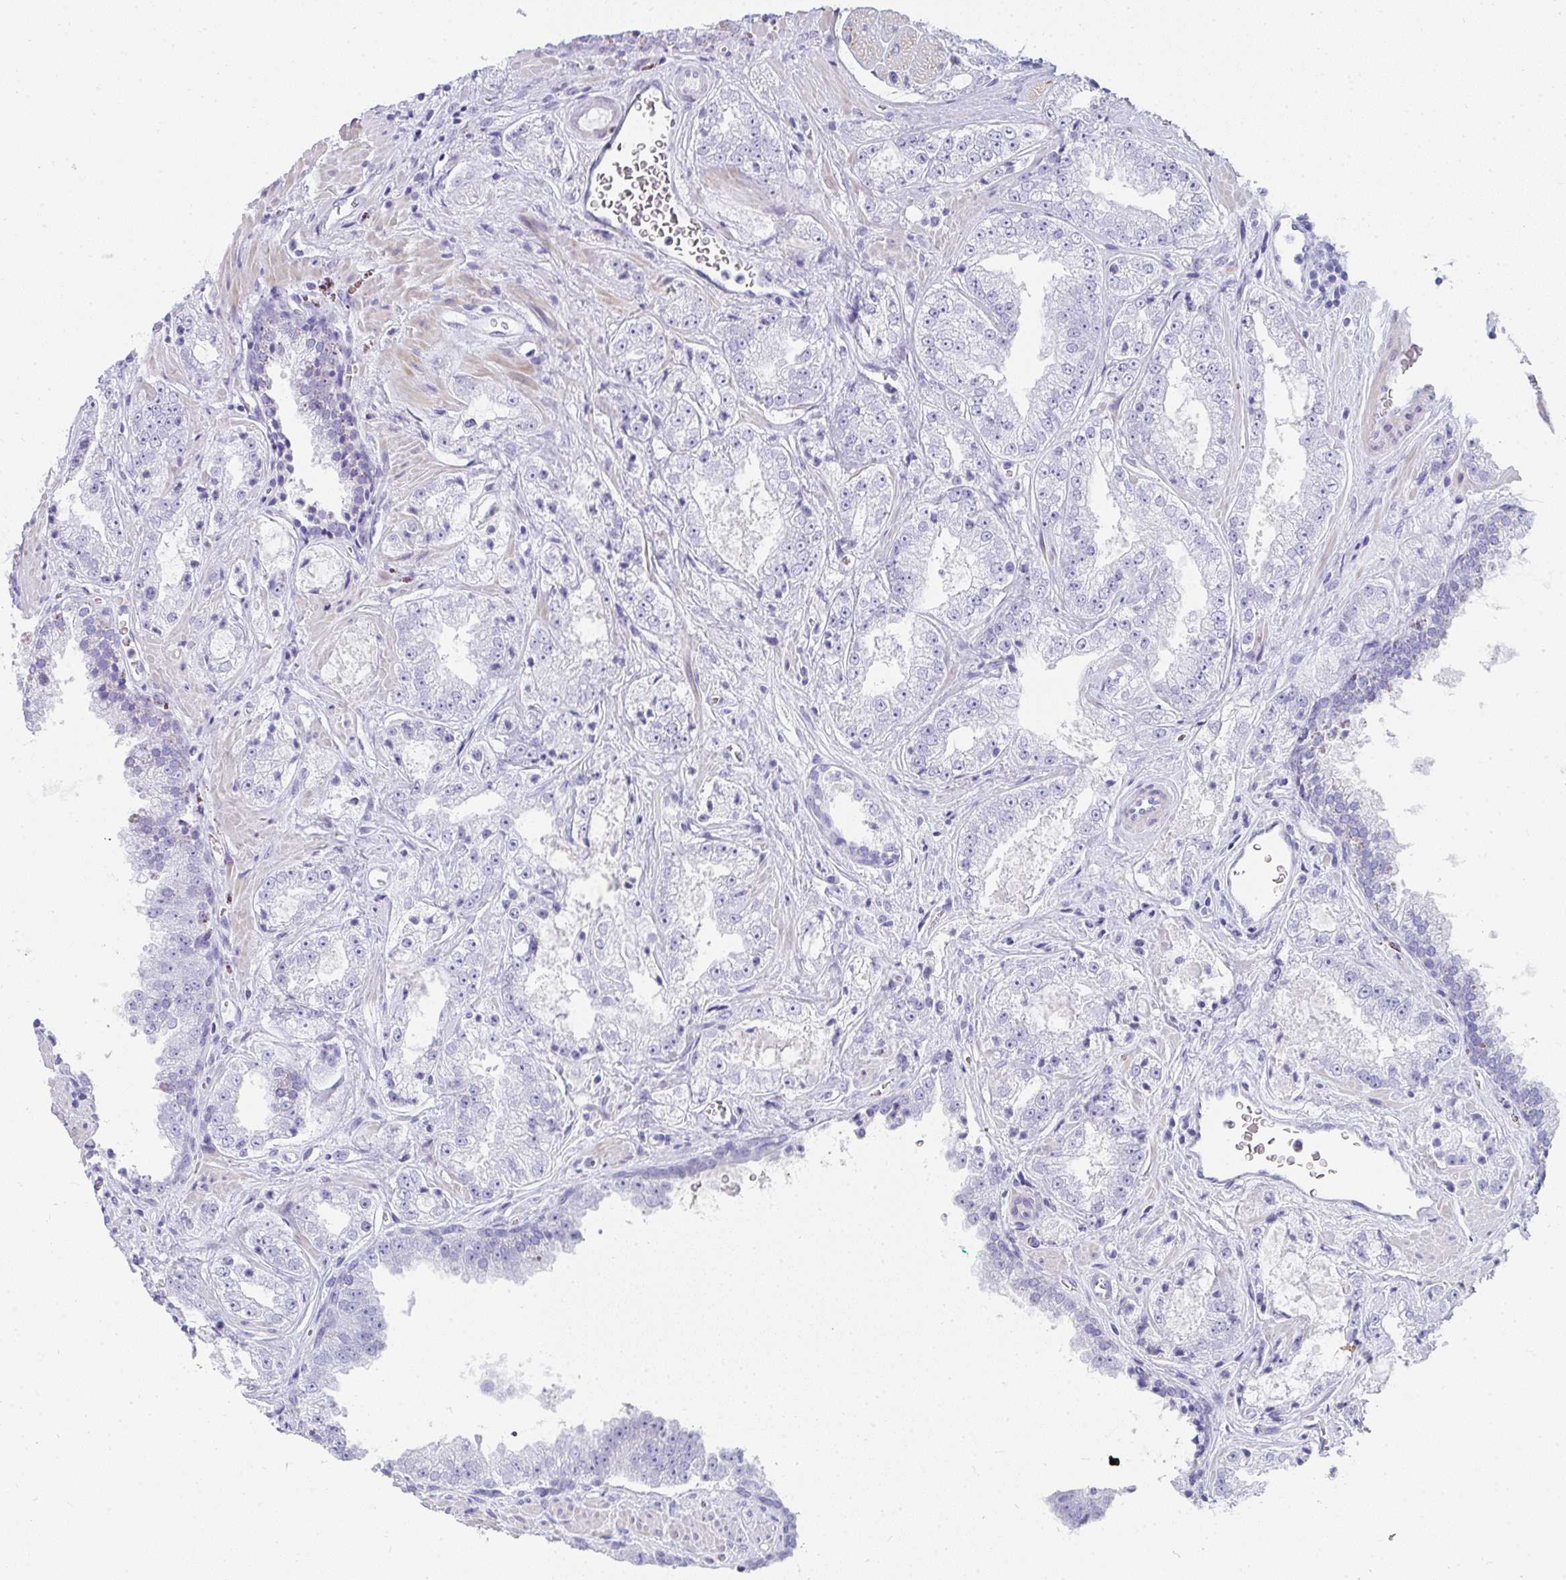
{"staining": {"intensity": "negative", "quantity": "none", "location": "none"}, "tissue": "prostate cancer", "cell_type": "Tumor cells", "image_type": "cancer", "snomed": [{"axis": "morphology", "description": "Adenocarcinoma, High grade"}, {"axis": "topography", "description": "Prostate"}], "caption": "Immunohistochemistry (IHC) photomicrograph of prostate high-grade adenocarcinoma stained for a protein (brown), which demonstrates no positivity in tumor cells.", "gene": "PRND", "patient": {"sex": "male", "age": 67}}